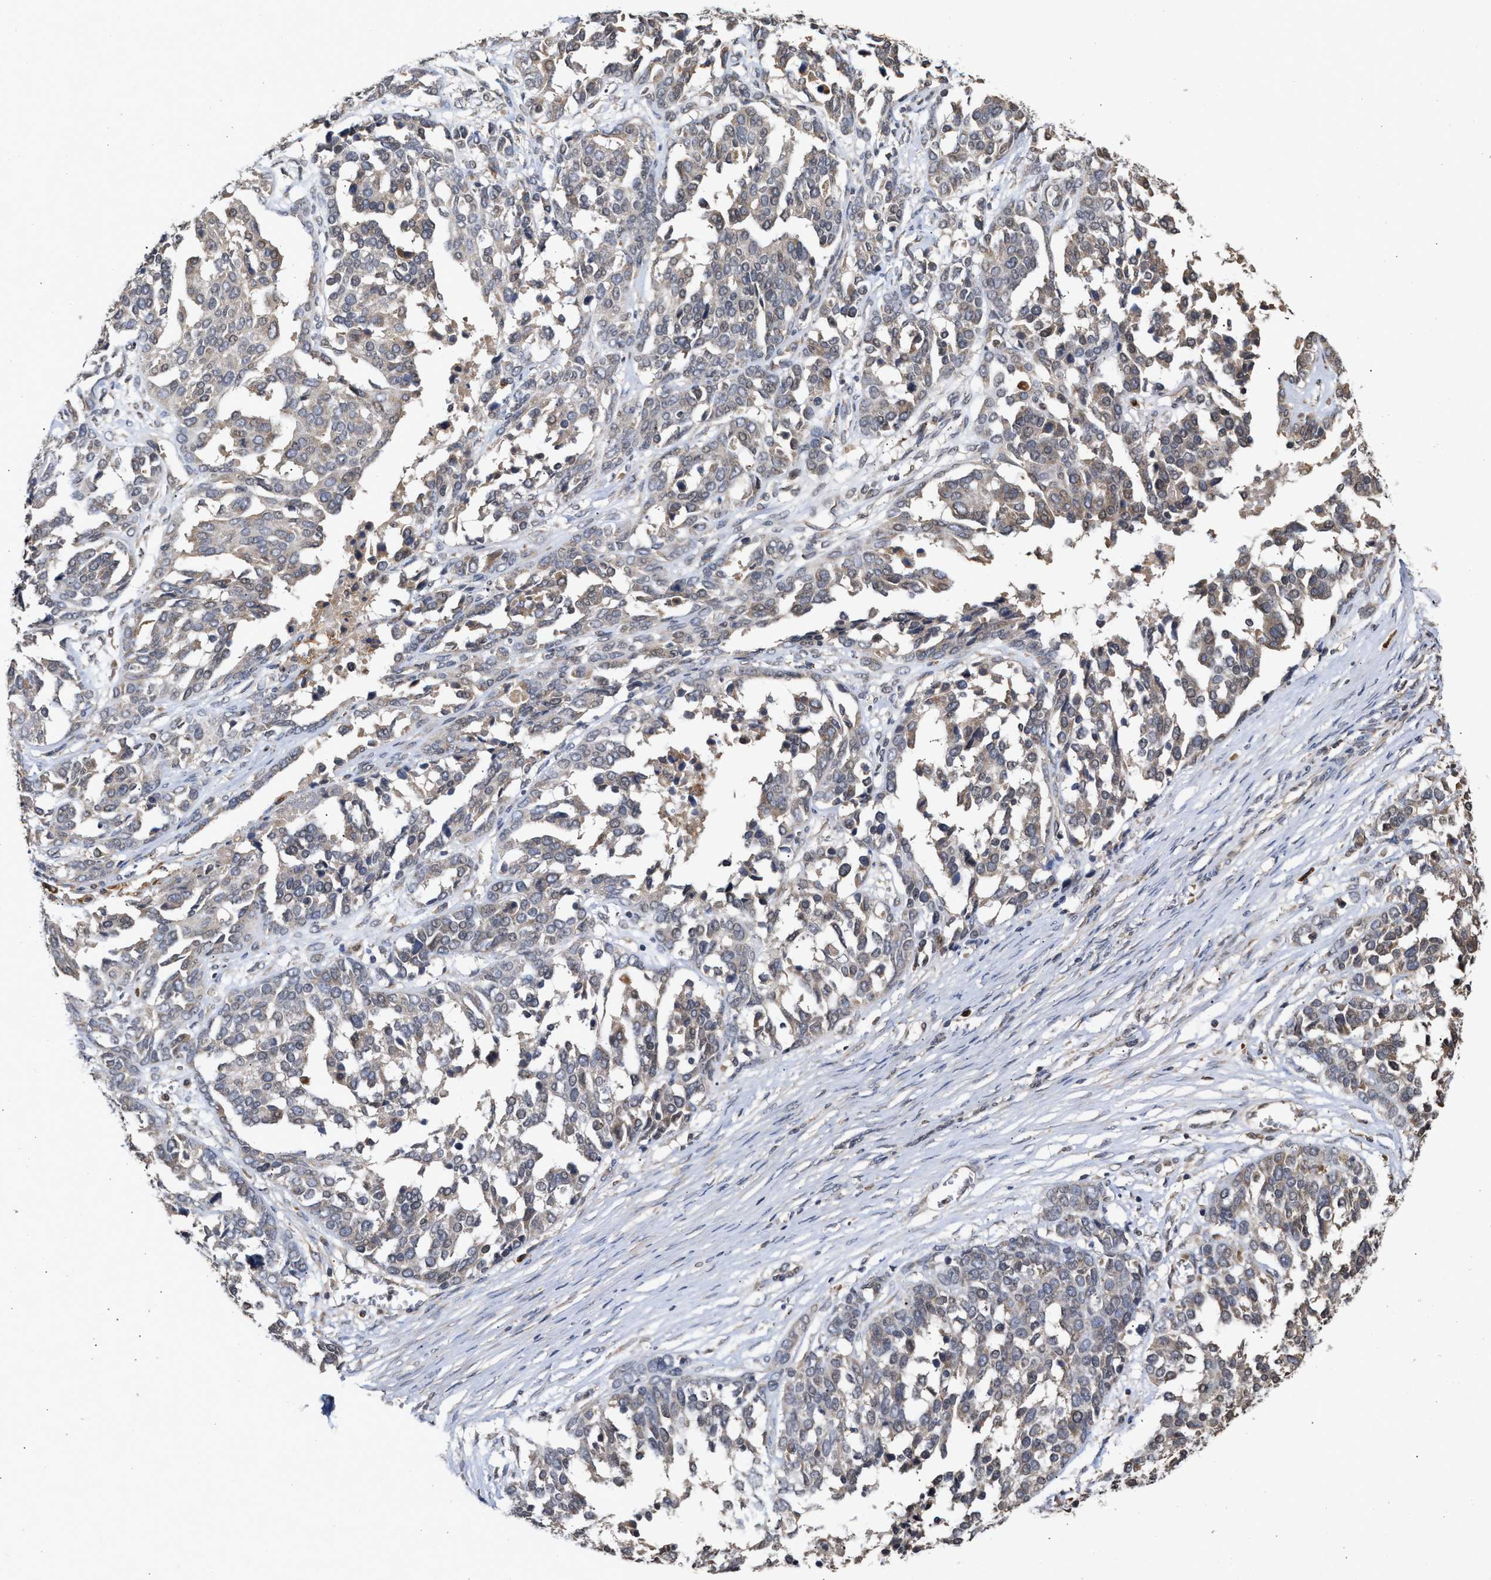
{"staining": {"intensity": "weak", "quantity": "<25%", "location": "cytoplasmic/membranous"}, "tissue": "ovarian cancer", "cell_type": "Tumor cells", "image_type": "cancer", "snomed": [{"axis": "morphology", "description": "Cystadenocarcinoma, serous, NOS"}, {"axis": "topography", "description": "Ovary"}], "caption": "Tumor cells show no significant expression in ovarian cancer.", "gene": "SAR1A", "patient": {"sex": "female", "age": 44}}